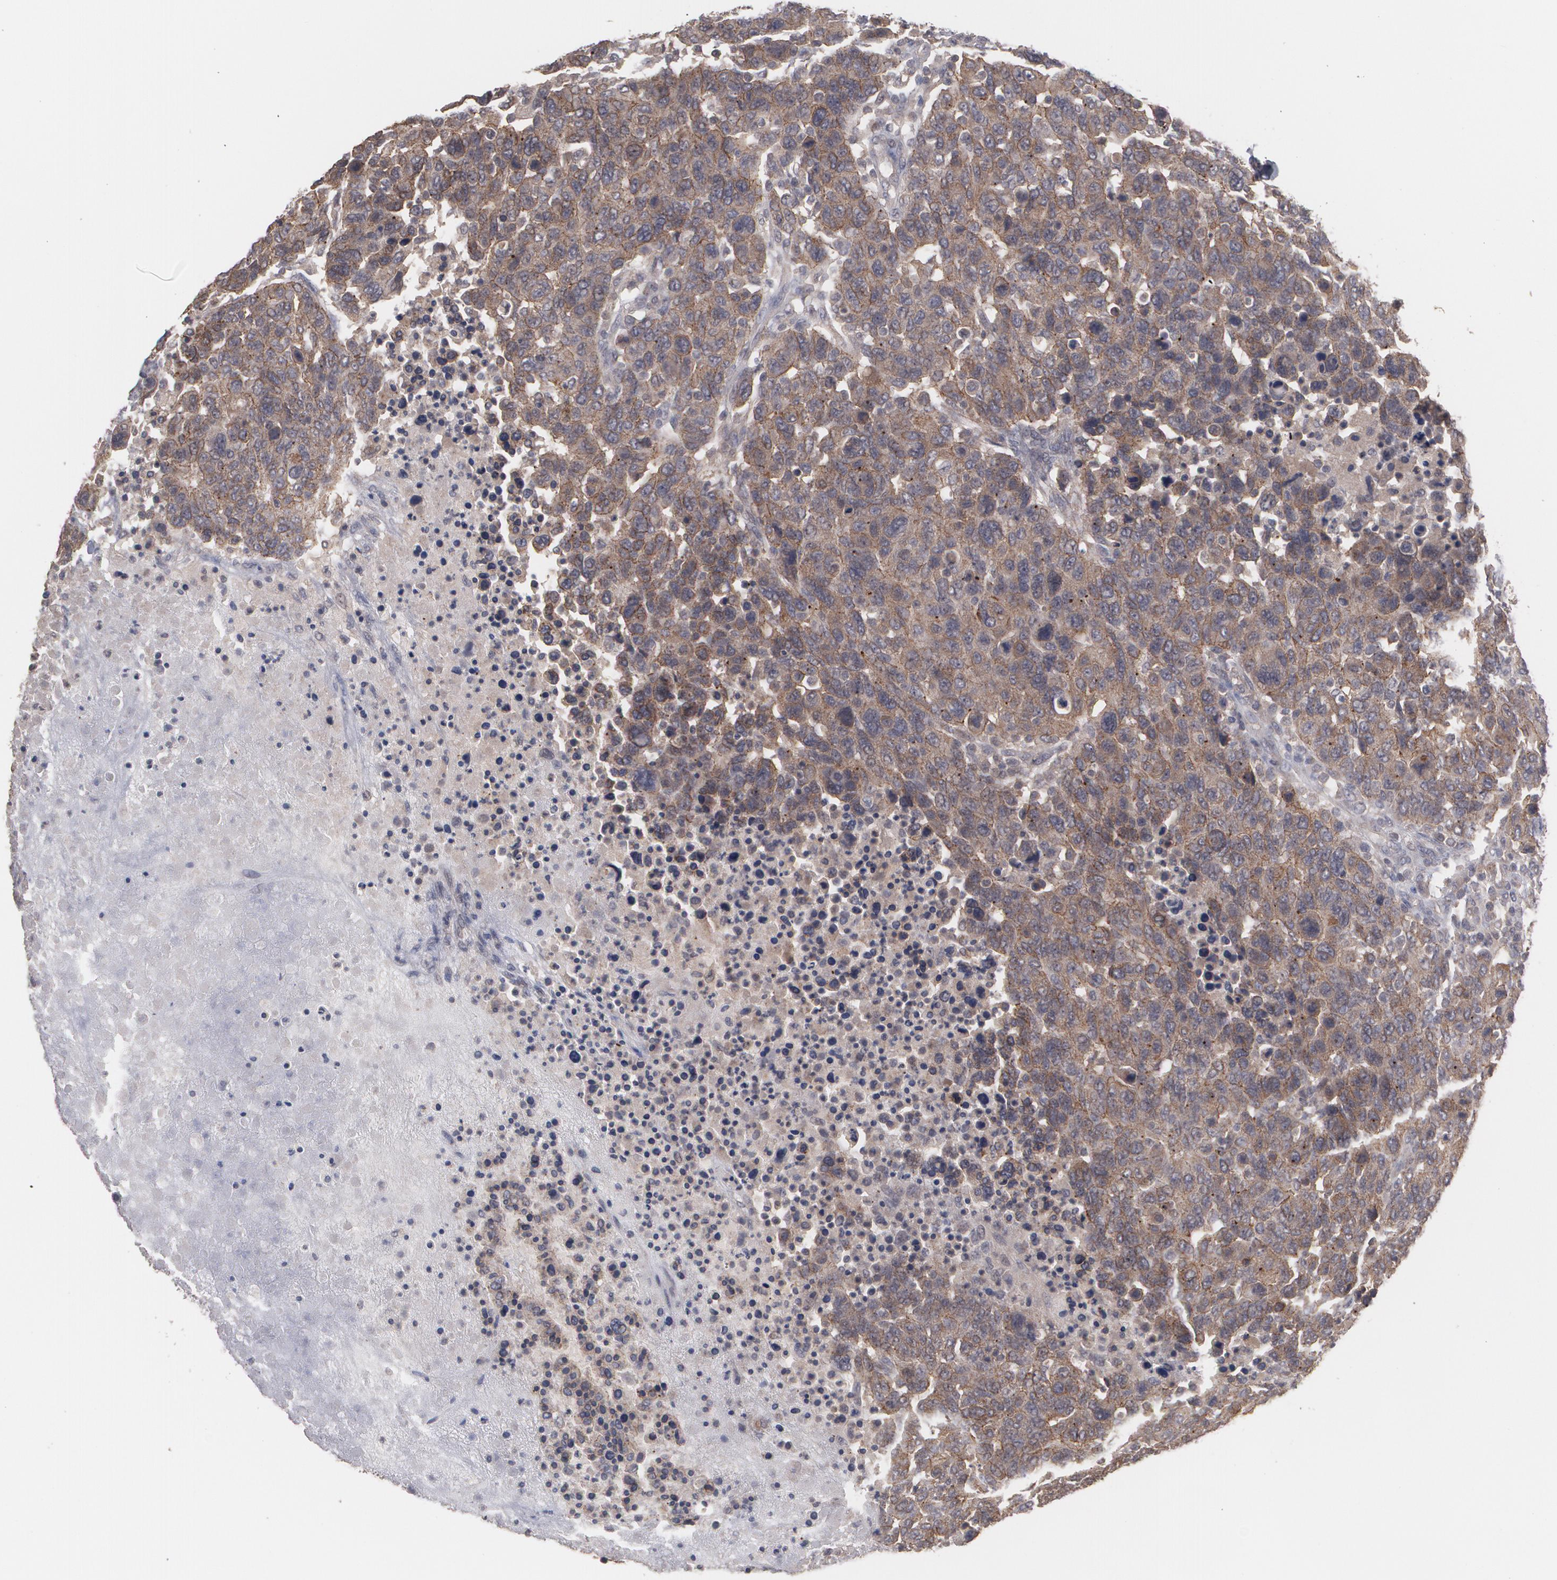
{"staining": {"intensity": "moderate", "quantity": ">75%", "location": "nuclear"}, "tissue": "breast cancer", "cell_type": "Tumor cells", "image_type": "cancer", "snomed": [{"axis": "morphology", "description": "Duct carcinoma"}, {"axis": "topography", "description": "Breast"}], "caption": "Moderate nuclear positivity is identified in about >75% of tumor cells in breast cancer.", "gene": "ARF6", "patient": {"sex": "female", "age": 37}}